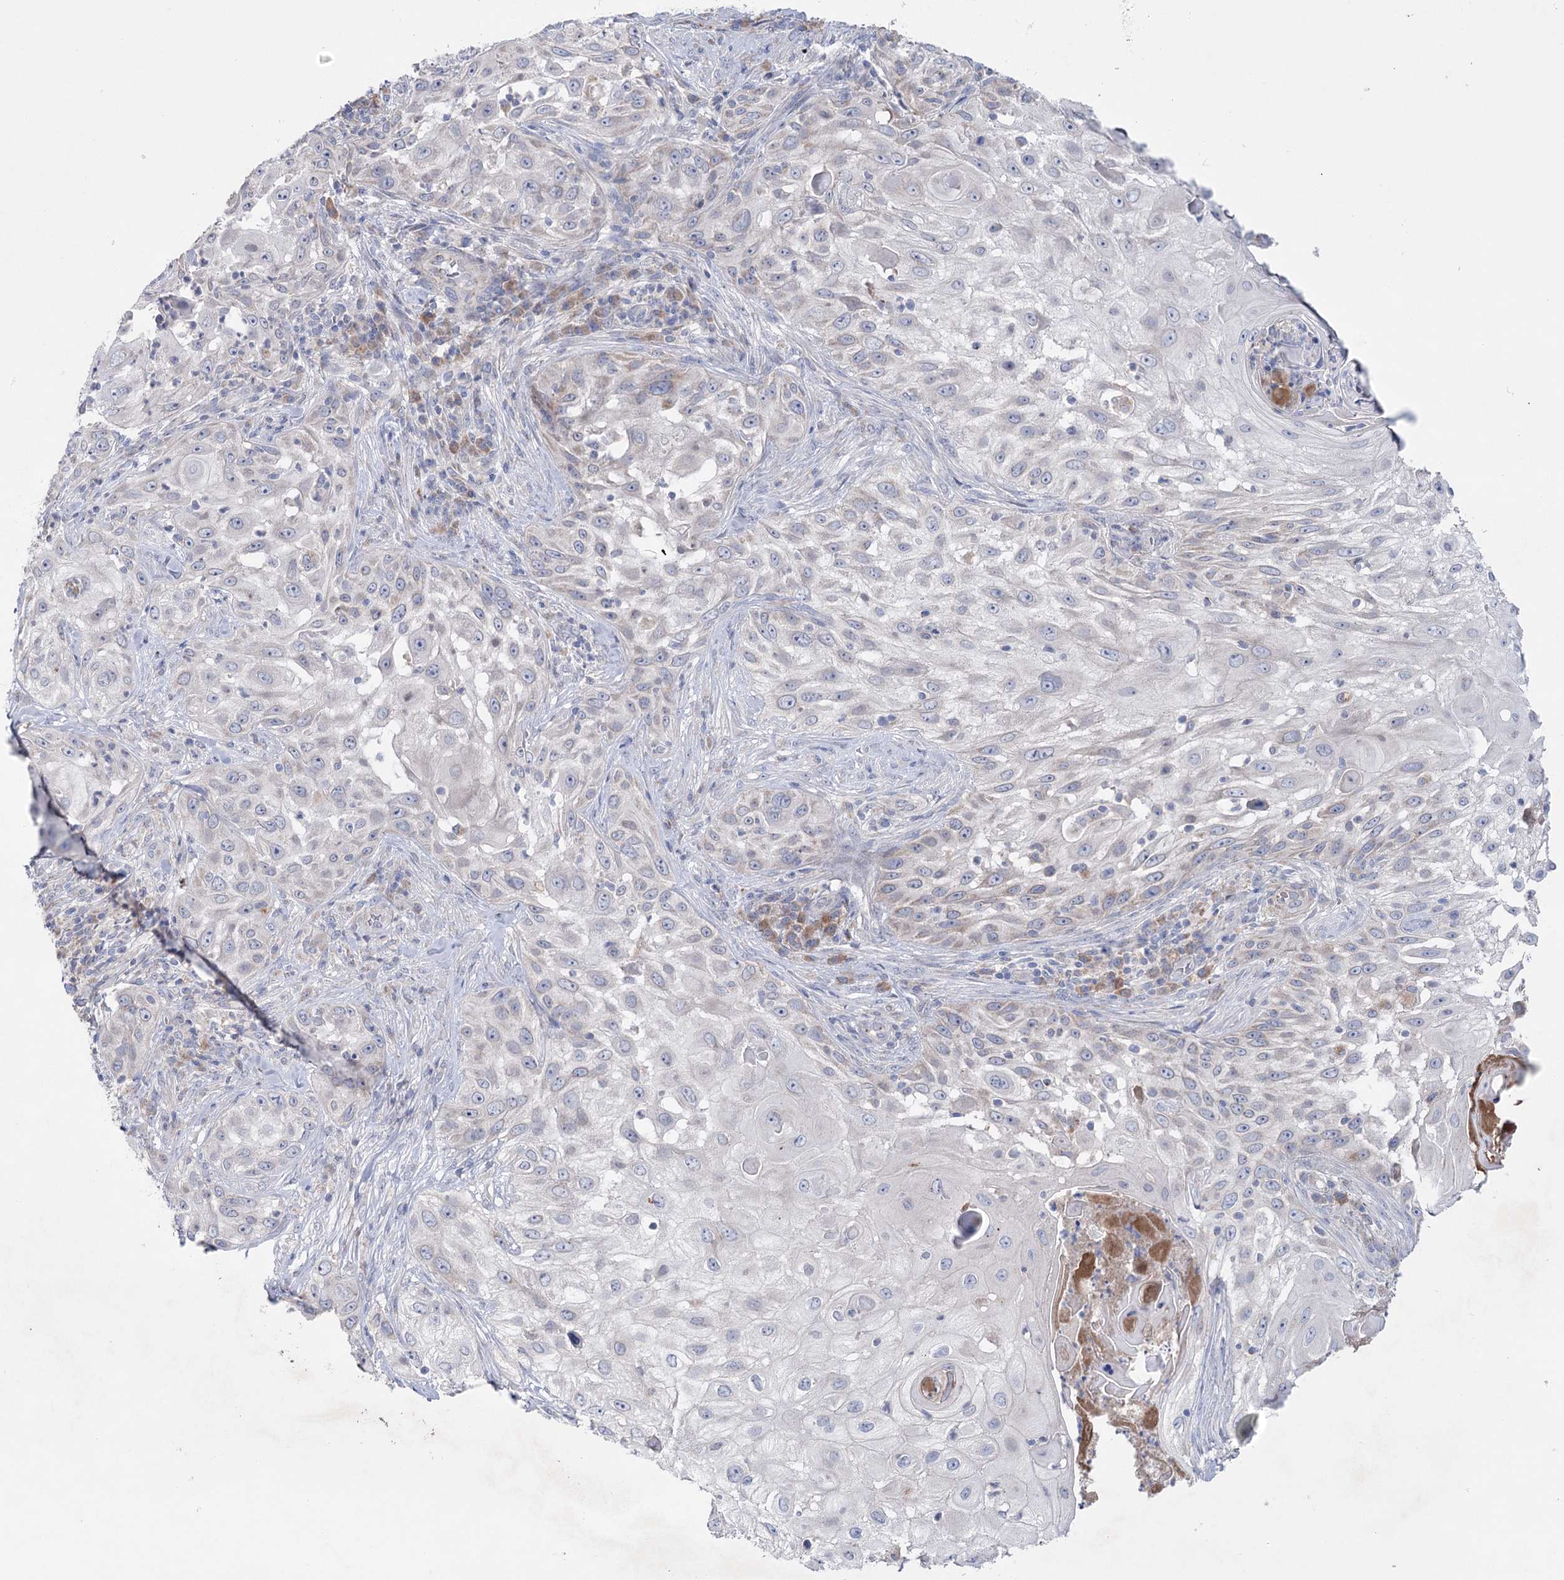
{"staining": {"intensity": "negative", "quantity": "none", "location": "none"}, "tissue": "skin cancer", "cell_type": "Tumor cells", "image_type": "cancer", "snomed": [{"axis": "morphology", "description": "Squamous cell carcinoma, NOS"}, {"axis": "topography", "description": "Skin"}], "caption": "This is a image of immunohistochemistry (IHC) staining of skin squamous cell carcinoma, which shows no positivity in tumor cells.", "gene": "MTCH2", "patient": {"sex": "female", "age": 44}}